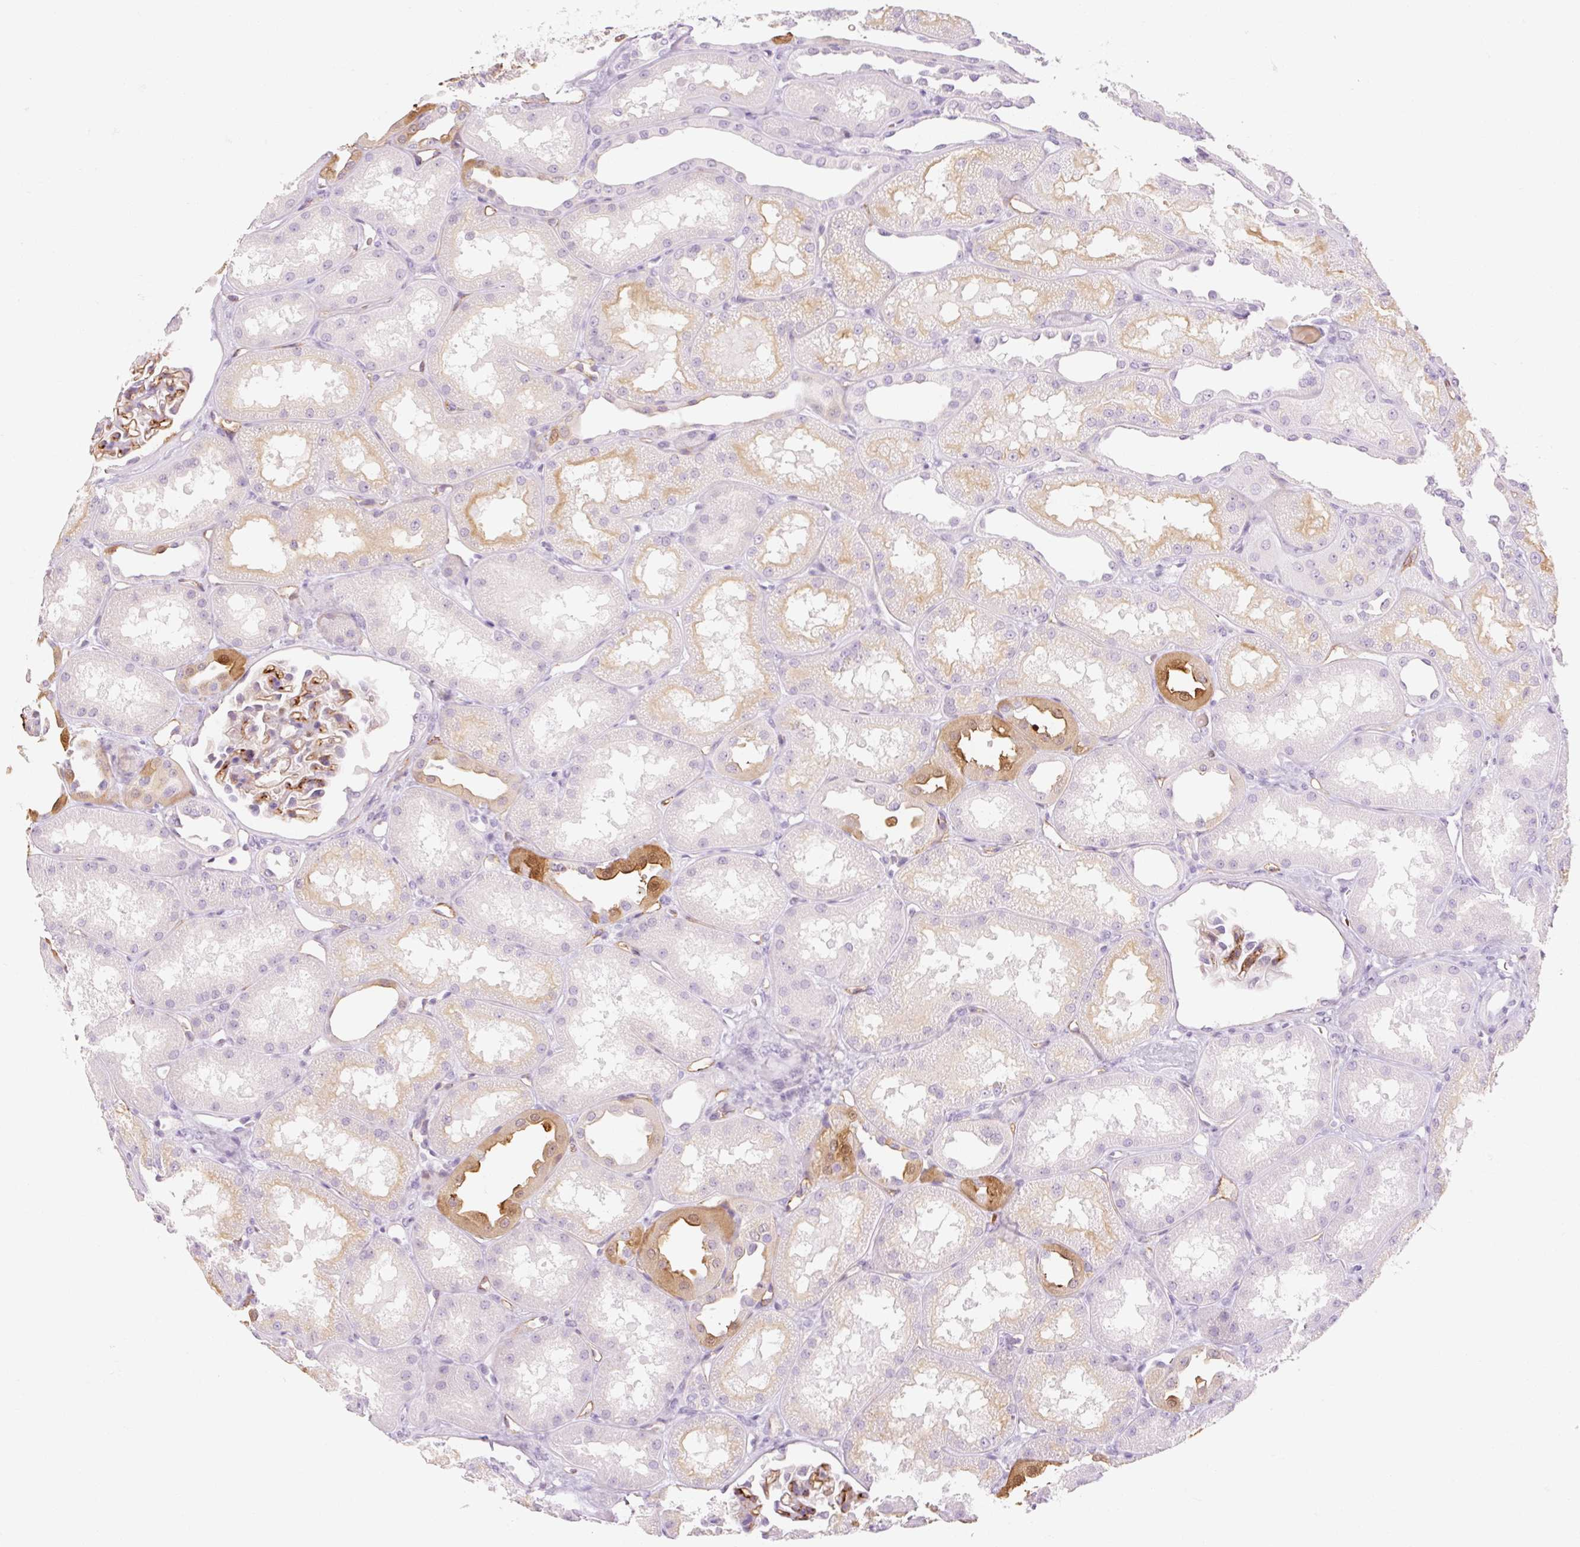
{"staining": {"intensity": "moderate", "quantity": "<25%", "location": "cytoplasmic/membranous"}, "tissue": "kidney", "cell_type": "Cells in glomeruli", "image_type": "normal", "snomed": [{"axis": "morphology", "description": "Normal tissue, NOS"}, {"axis": "topography", "description": "Kidney"}], "caption": "Moderate cytoplasmic/membranous staining for a protein is present in about <25% of cells in glomeruli of unremarkable kidney using immunohistochemistry (IHC).", "gene": "TAF1L", "patient": {"sex": "male", "age": 61}}